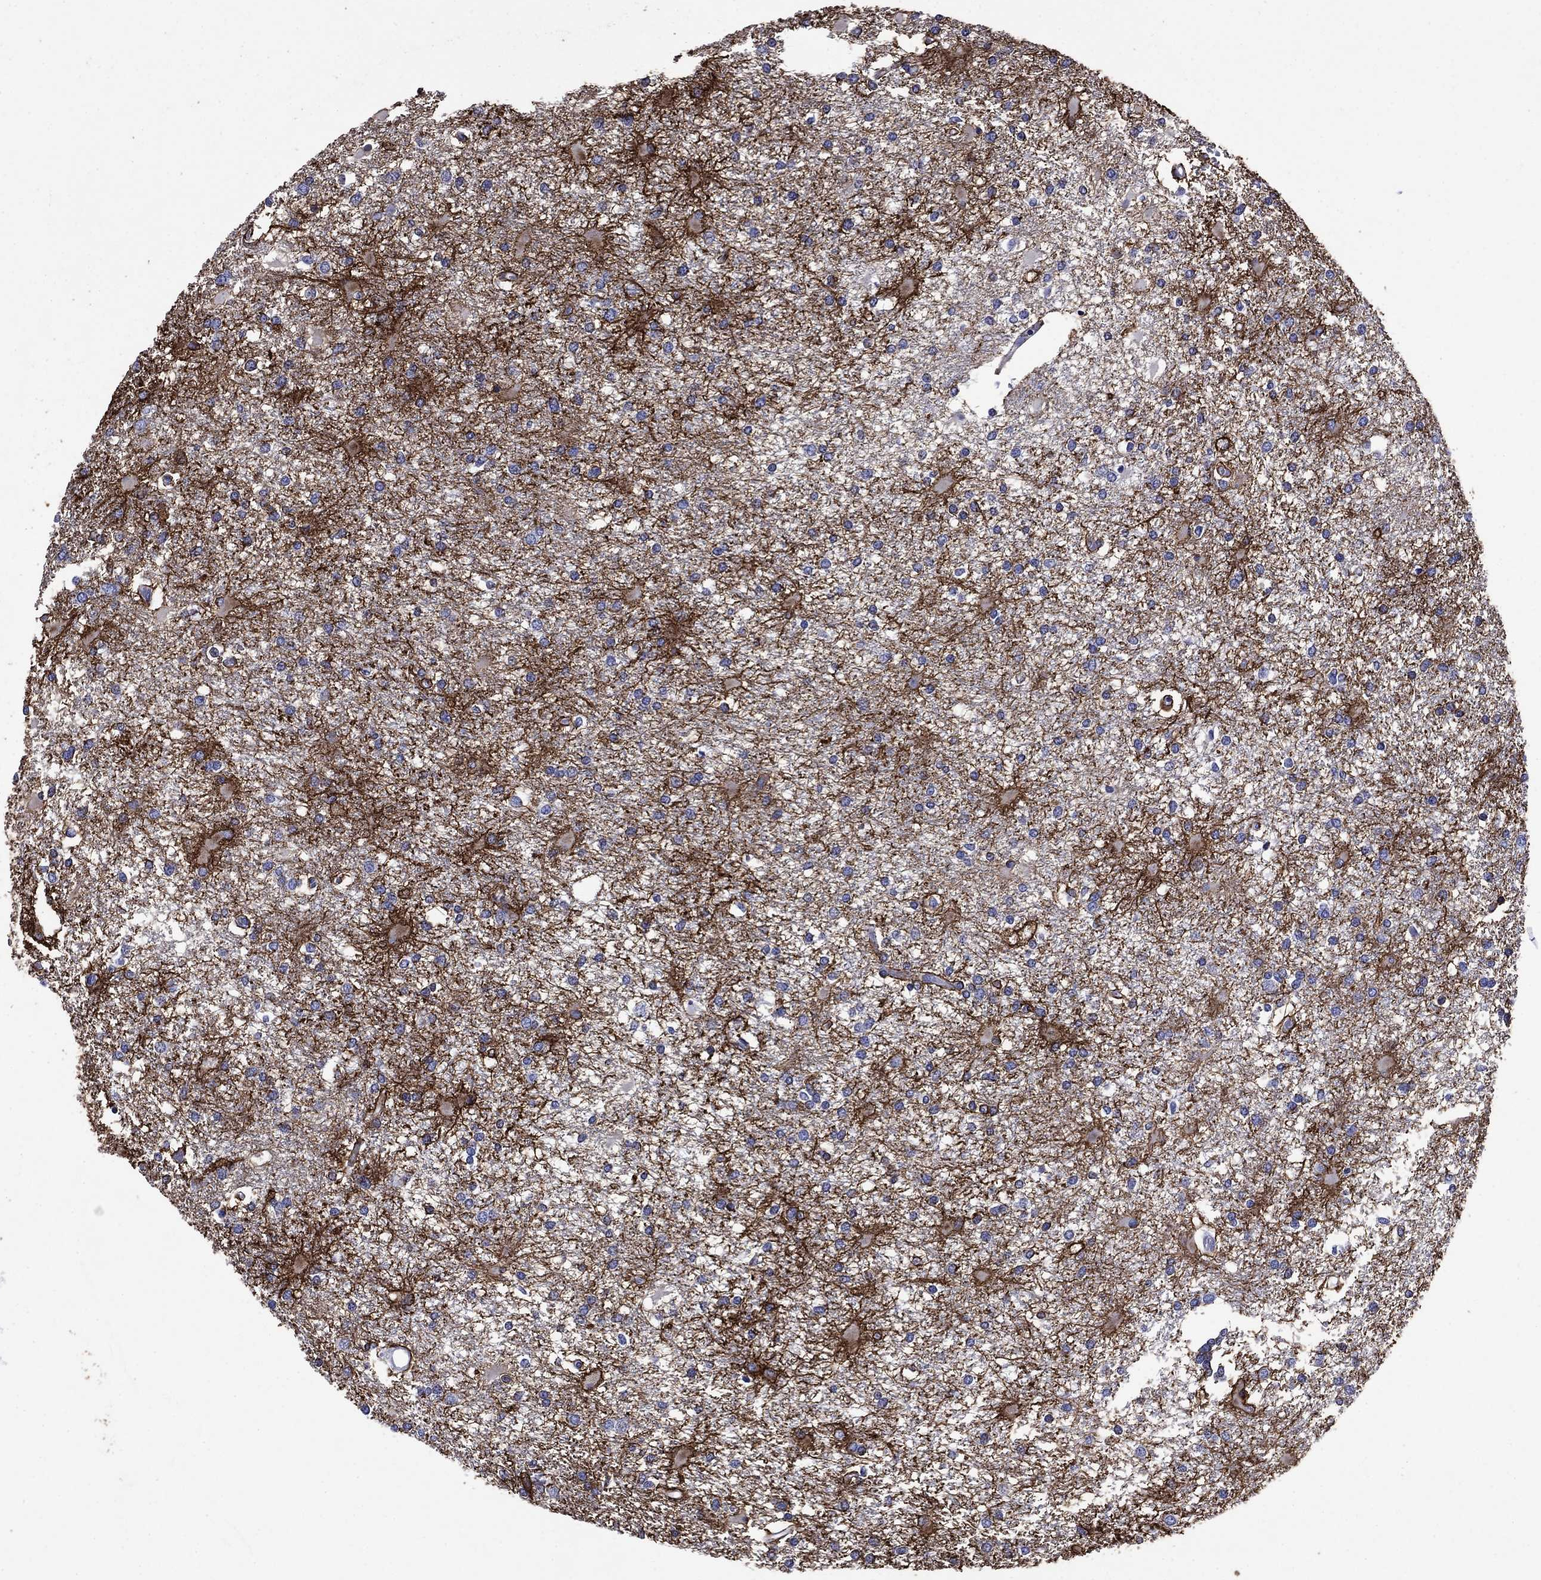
{"staining": {"intensity": "negative", "quantity": "none", "location": "none"}, "tissue": "glioma", "cell_type": "Tumor cells", "image_type": "cancer", "snomed": [{"axis": "morphology", "description": "Glioma, malignant, High grade"}, {"axis": "topography", "description": "Cerebral cortex"}], "caption": "Human malignant glioma (high-grade) stained for a protein using immunohistochemistry (IHC) reveals no staining in tumor cells.", "gene": "SLC1A2", "patient": {"sex": "male", "age": 79}}